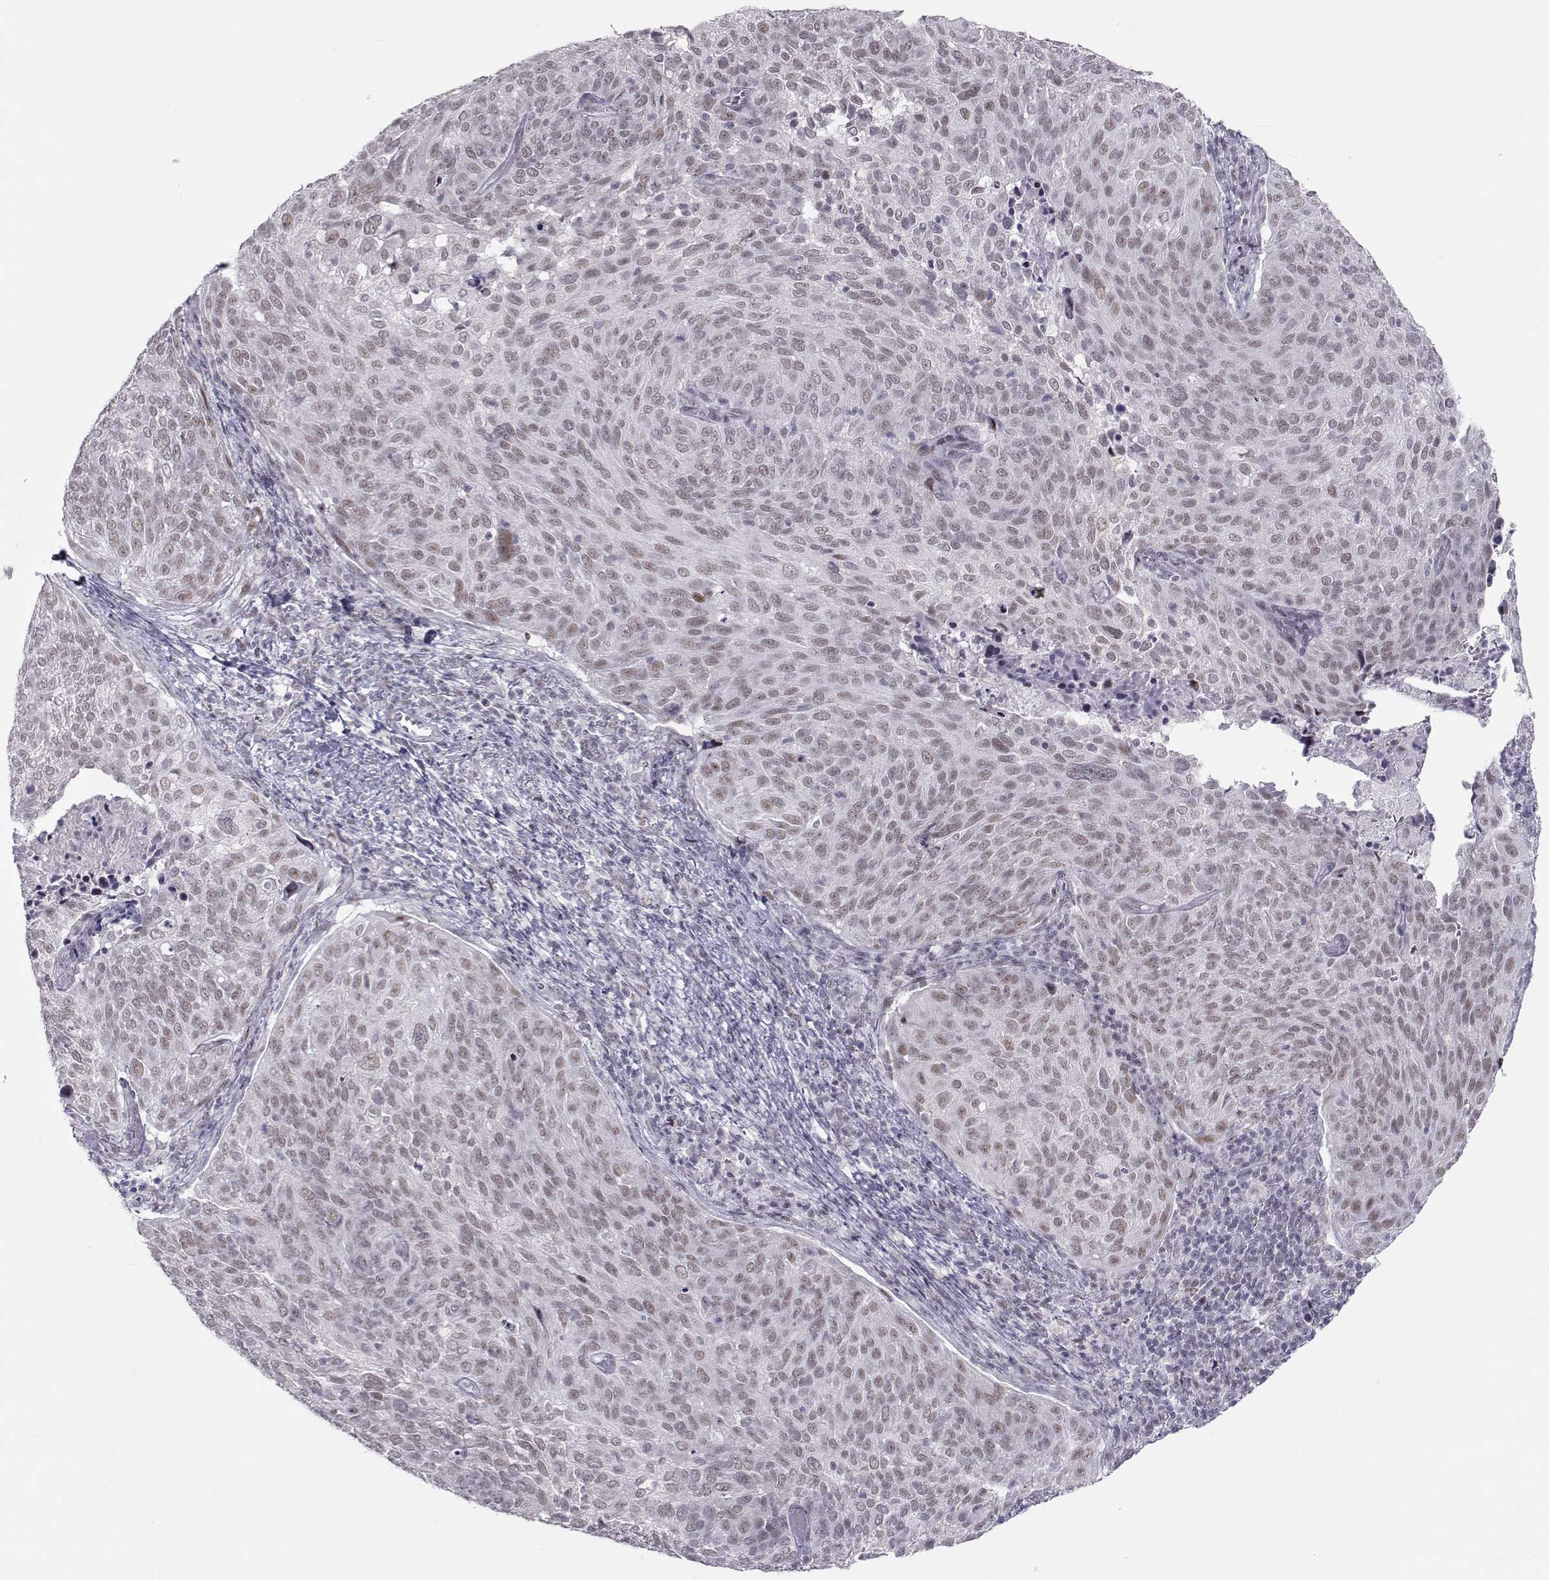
{"staining": {"intensity": "weak", "quantity": "25%-75%", "location": "nuclear"}, "tissue": "cervical cancer", "cell_type": "Tumor cells", "image_type": "cancer", "snomed": [{"axis": "morphology", "description": "Squamous cell carcinoma, NOS"}, {"axis": "topography", "description": "Cervix"}], "caption": "Immunohistochemical staining of human cervical squamous cell carcinoma exhibits weak nuclear protein expression in approximately 25%-75% of tumor cells. (Brightfield microscopy of DAB IHC at high magnification).", "gene": "SIX6", "patient": {"sex": "female", "age": 39}}